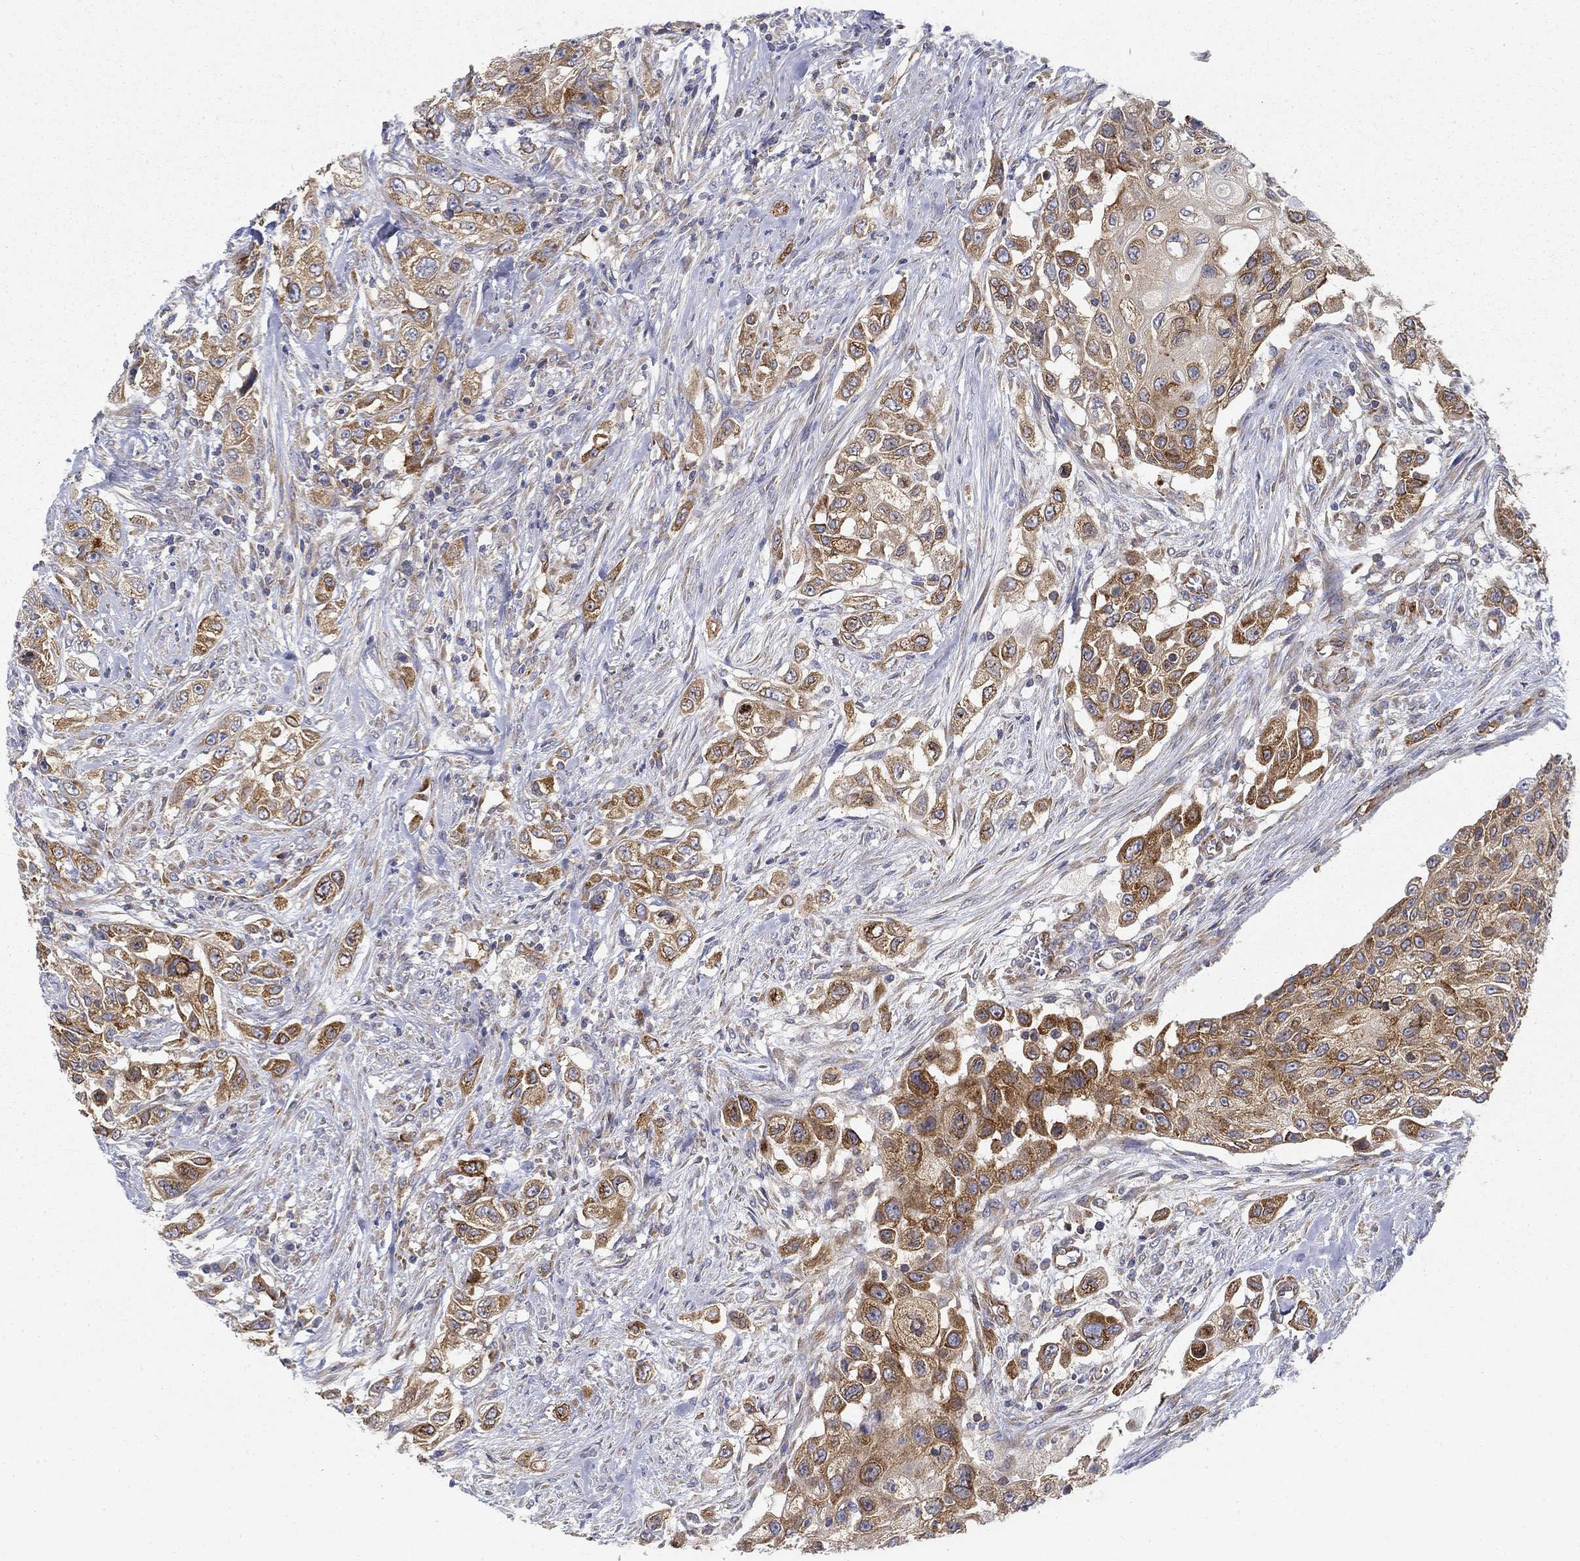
{"staining": {"intensity": "moderate", "quantity": ">75%", "location": "cytoplasmic/membranous"}, "tissue": "urothelial cancer", "cell_type": "Tumor cells", "image_type": "cancer", "snomed": [{"axis": "morphology", "description": "Urothelial carcinoma, High grade"}, {"axis": "topography", "description": "Urinary bladder"}], "caption": "About >75% of tumor cells in human urothelial cancer display moderate cytoplasmic/membranous protein positivity as visualized by brown immunohistochemical staining.", "gene": "FXR1", "patient": {"sex": "female", "age": 56}}